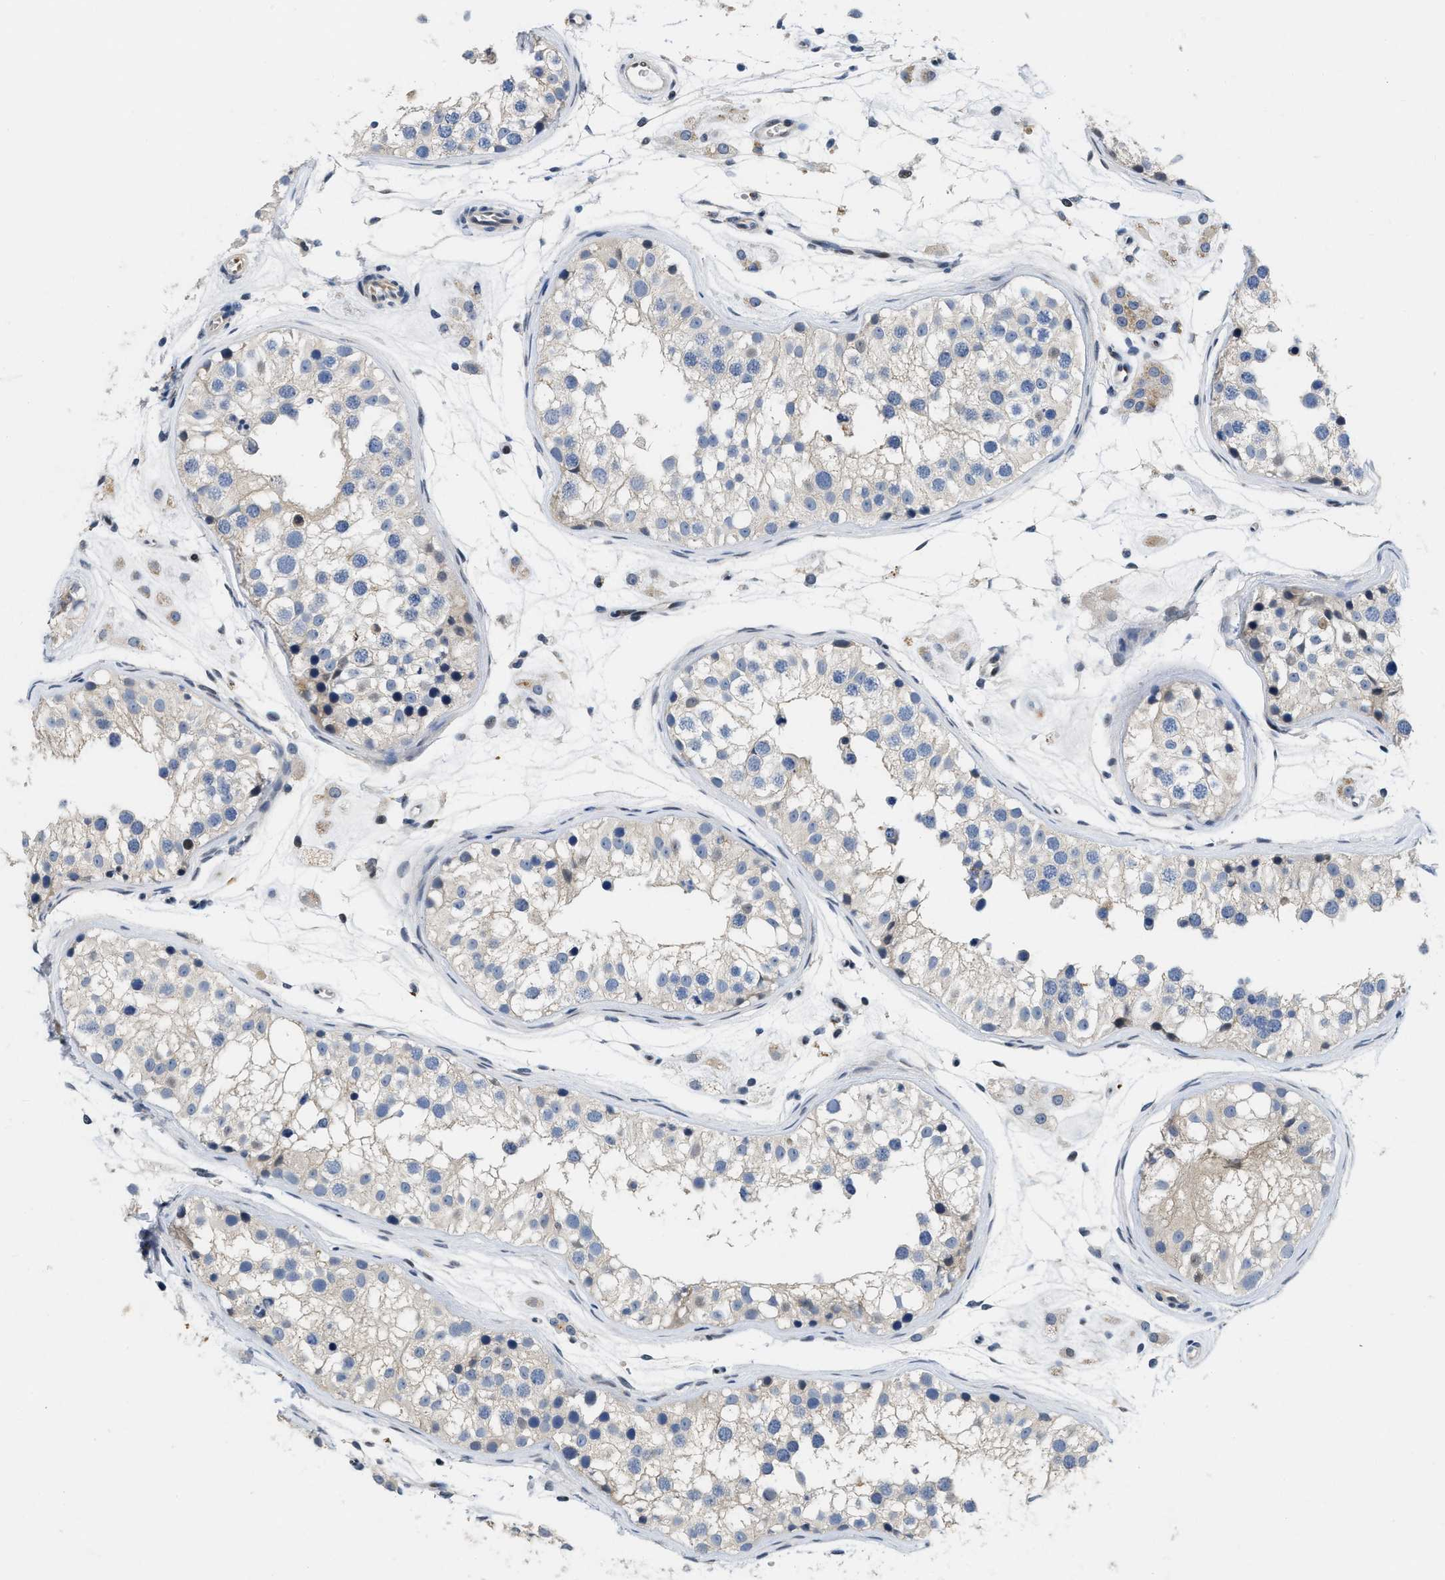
{"staining": {"intensity": "negative", "quantity": "none", "location": "none"}, "tissue": "testis", "cell_type": "Cells in seminiferous ducts", "image_type": "normal", "snomed": [{"axis": "morphology", "description": "Normal tissue, NOS"}, {"axis": "morphology", "description": "Adenocarcinoma, metastatic, NOS"}, {"axis": "topography", "description": "Testis"}], "caption": "The IHC image has no significant expression in cells in seminiferous ducts of testis.", "gene": "VIP", "patient": {"sex": "male", "age": 26}}